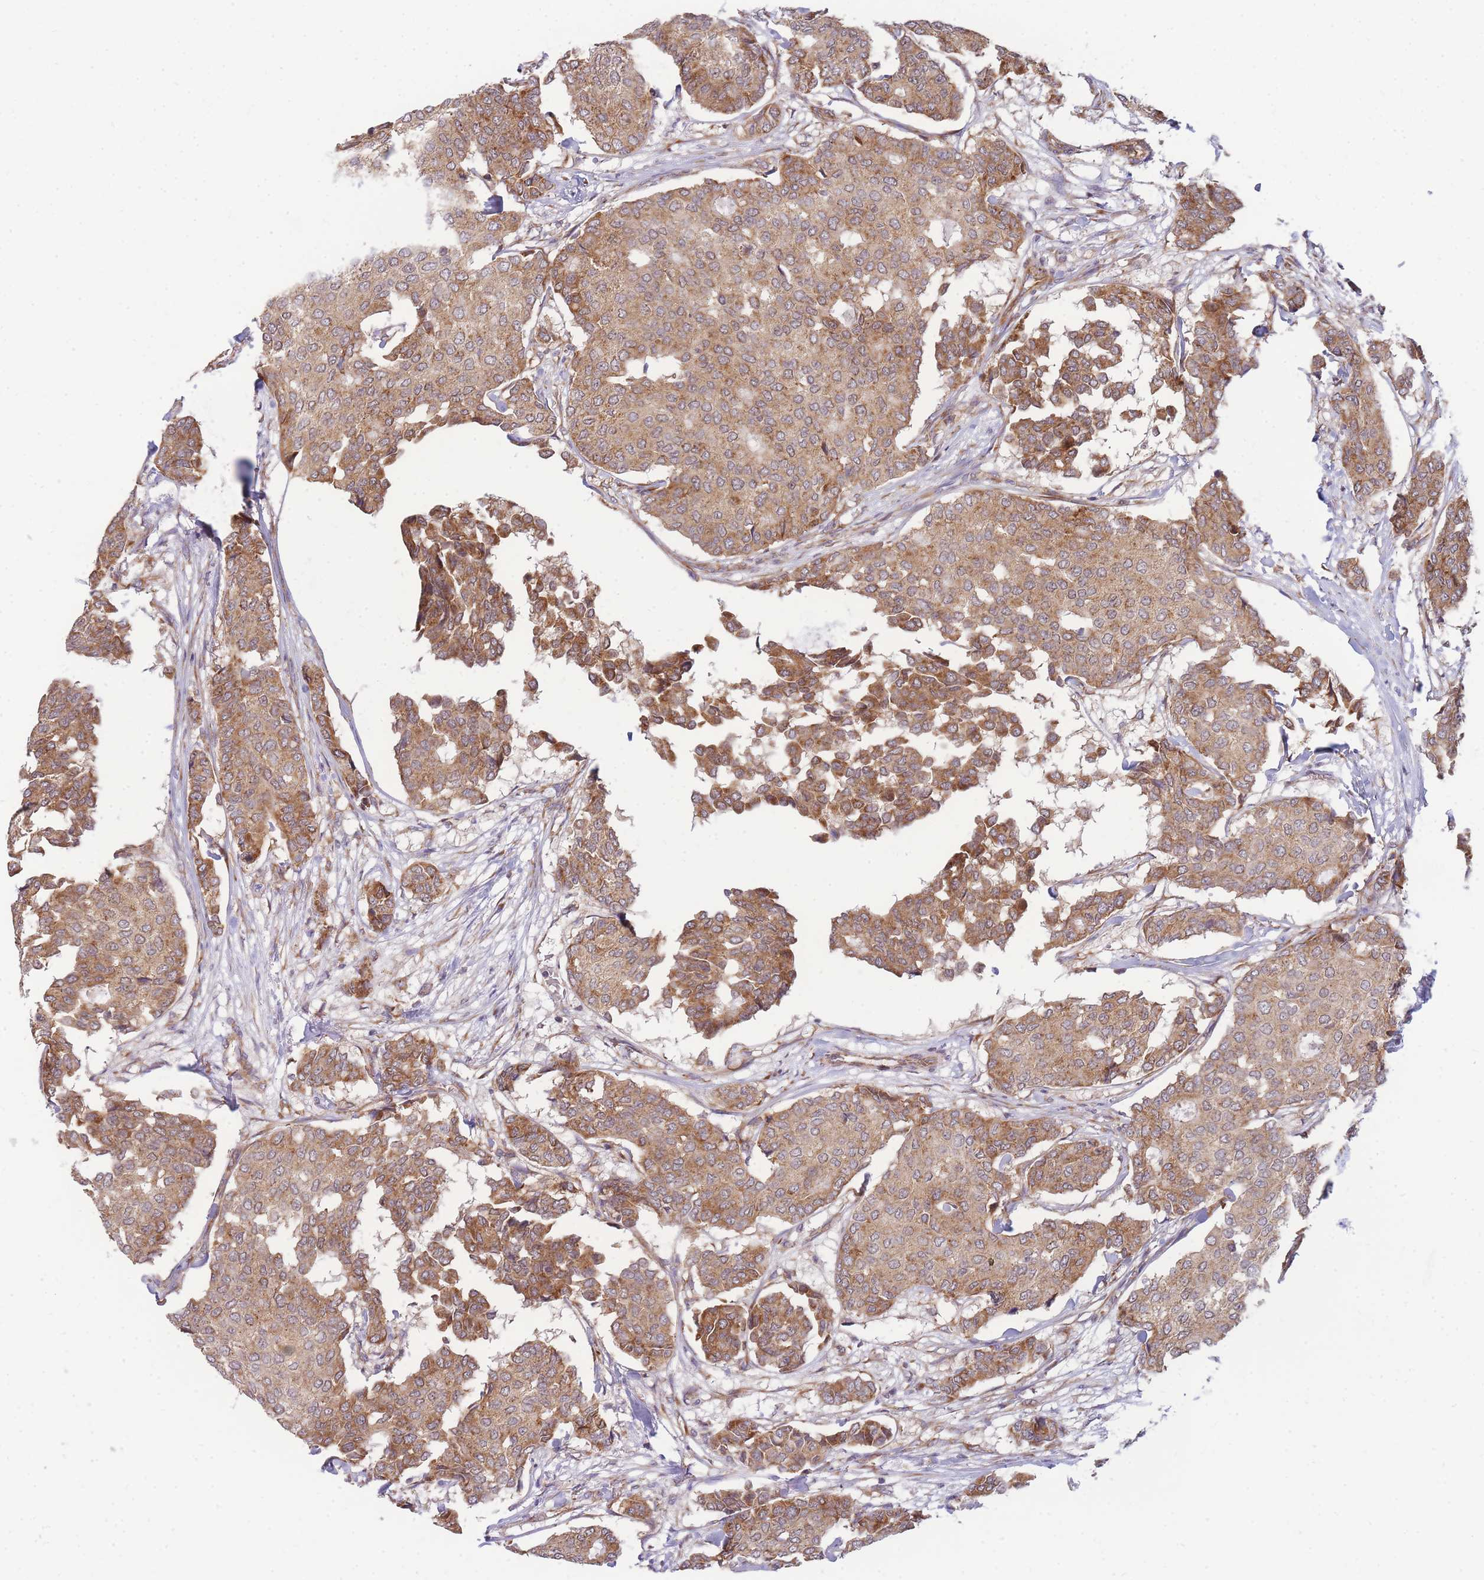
{"staining": {"intensity": "moderate", "quantity": ">75%", "location": "cytoplasmic/membranous"}, "tissue": "breast cancer", "cell_type": "Tumor cells", "image_type": "cancer", "snomed": [{"axis": "morphology", "description": "Duct carcinoma"}, {"axis": "topography", "description": "Breast"}], "caption": "Breast intraductal carcinoma stained with a brown dye displays moderate cytoplasmic/membranous positive expression in about >75% of tumor cells.", "gene": "MRPL23", "patient": {"sex": "female", "age": 75}}